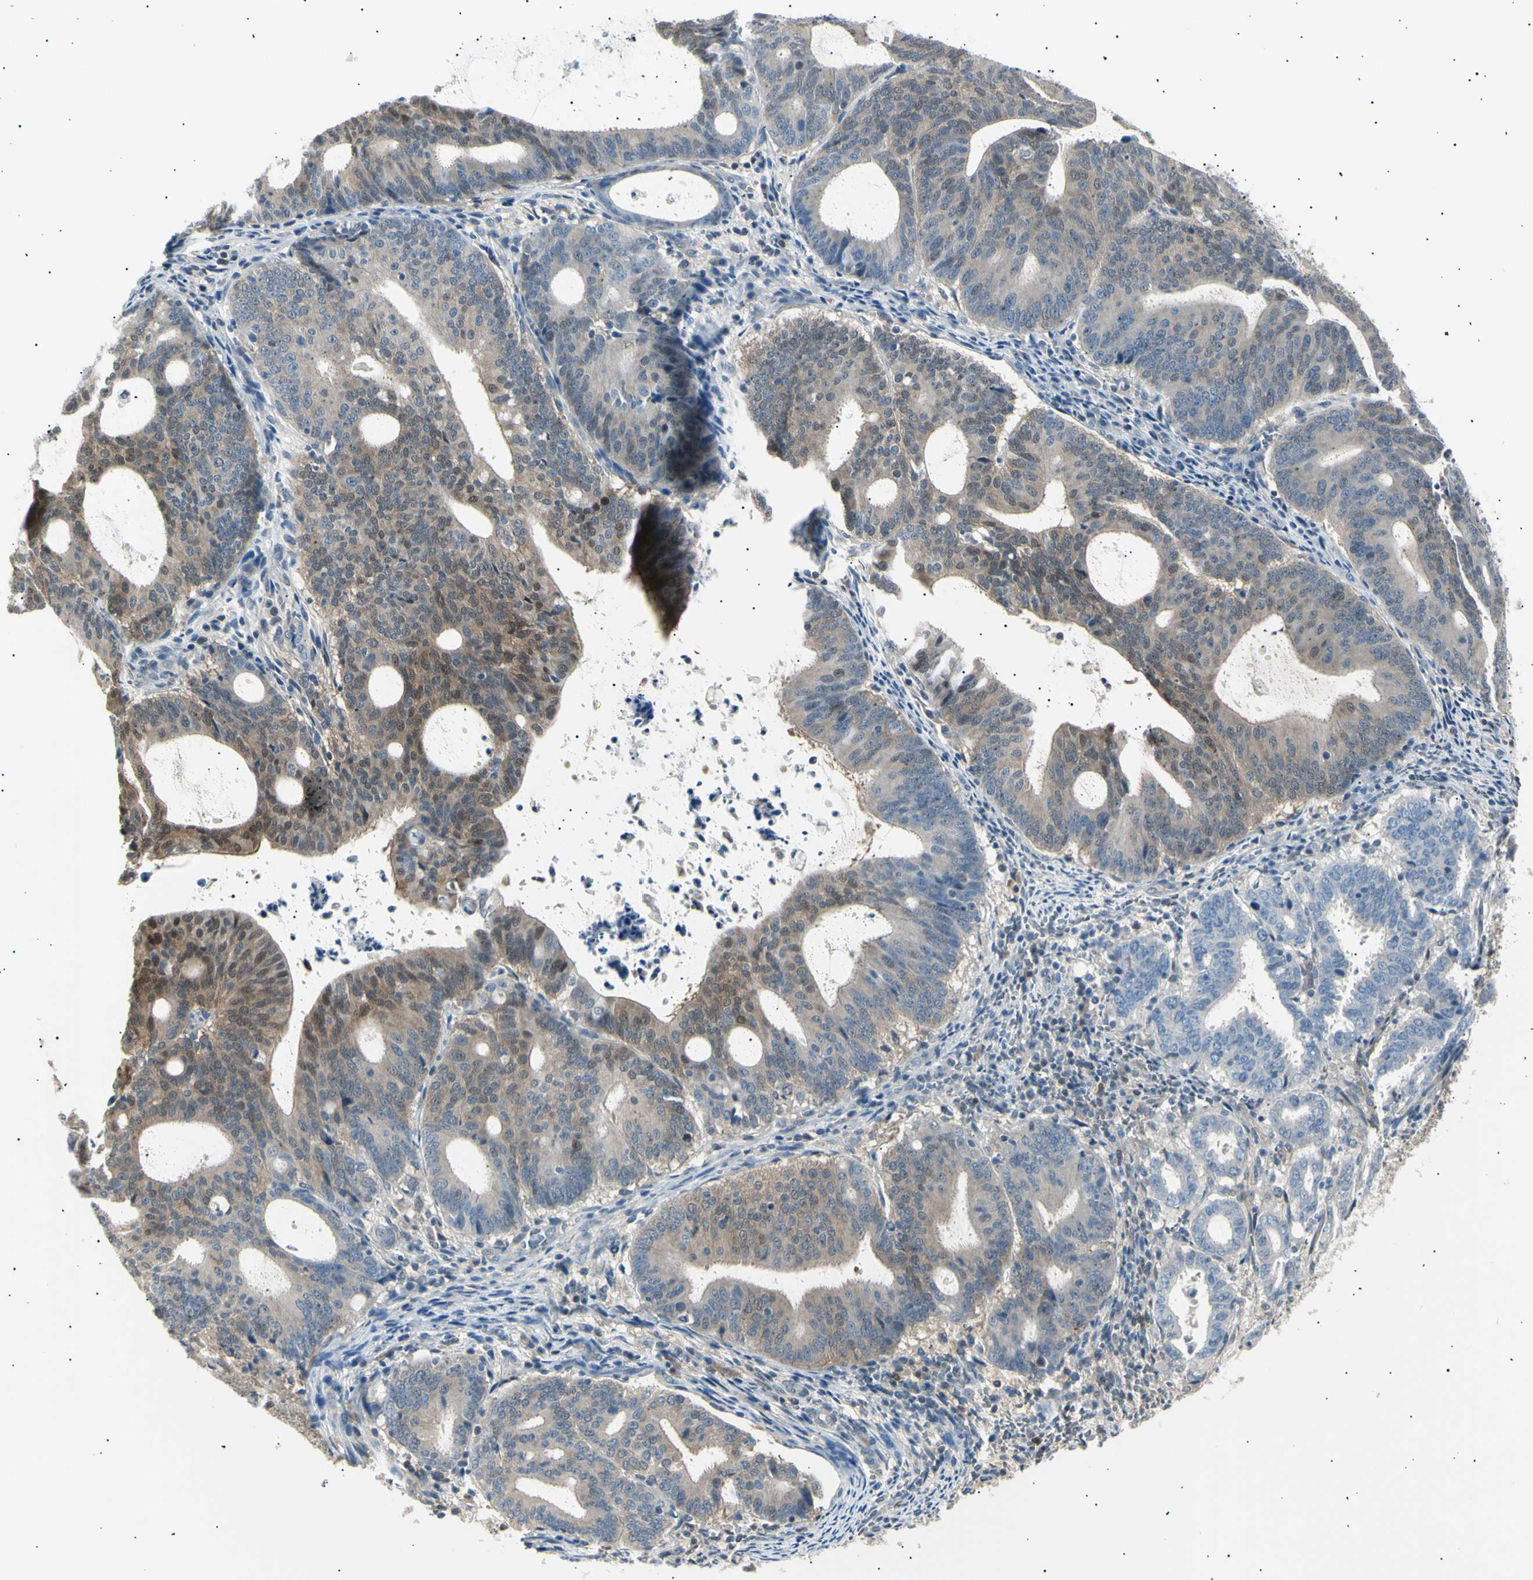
{"staining": {"intensity": "moderate", "quantity": ">75%", "location": "cytoplasmic/membranous,nuclear"}, "tissue": "endometrial cancer", "cell_type": "Tumor cells", "image_type": "cancer", "snomed": [{"axis": "morphology", "description": "Adenocarcinoma, NOS"}, {"axis": "topography", "description": "Uterus"}], "caption": "Endometrial cancer (adenocarcinoma) stained with a brown dye reveals moderate cytoplasmic/membranous and nuclear positive positivity in approximately >75% of tumor cells.", "gene": "LHPP", "patient": {"sex": "female", "age": 83}}